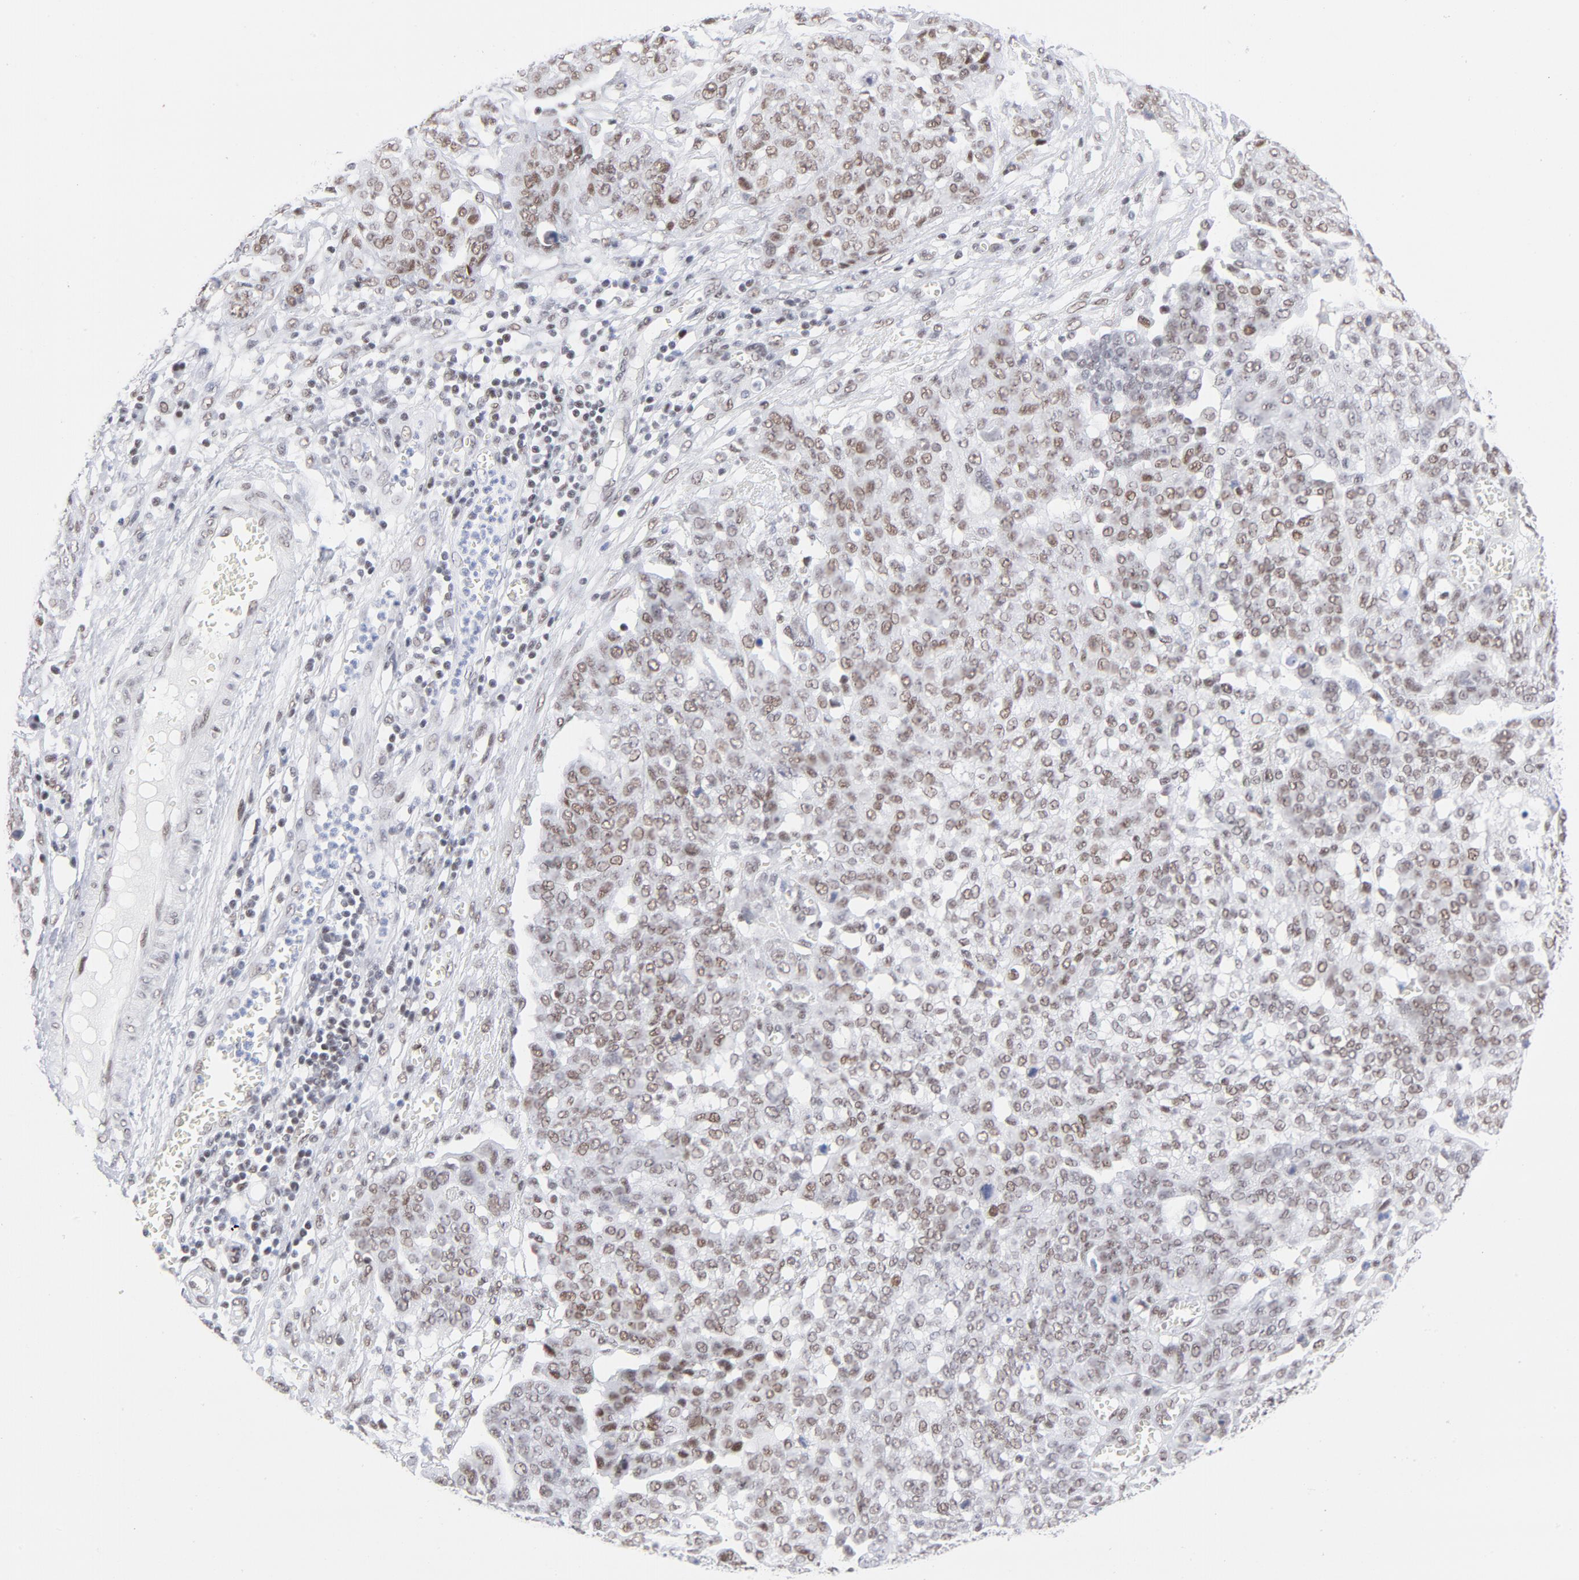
{"staining": {"intensity": "weak", "quantity": ">75%", "location": "nuclear"}, "tissue": "ovarian cancer", "cell_type": "Tumor cells", "image_type": "cancer", "snomed": [{"axis": "morphology", "description": "Cystadenocarcinoma, serous, NOS"}, {"axis": "topography", "description": "Soft tissue"}, {"axis": "topography", "description": "Ovary"}], "caption": "Serous cystadenocarcinoma (ovarian) tissue shows weak nuclear staining in approximately >75% of tumor cells, visualized by immunohistochemistry.", "gene": "ATF2", "patient": {"sex": "female", "age": 57}}